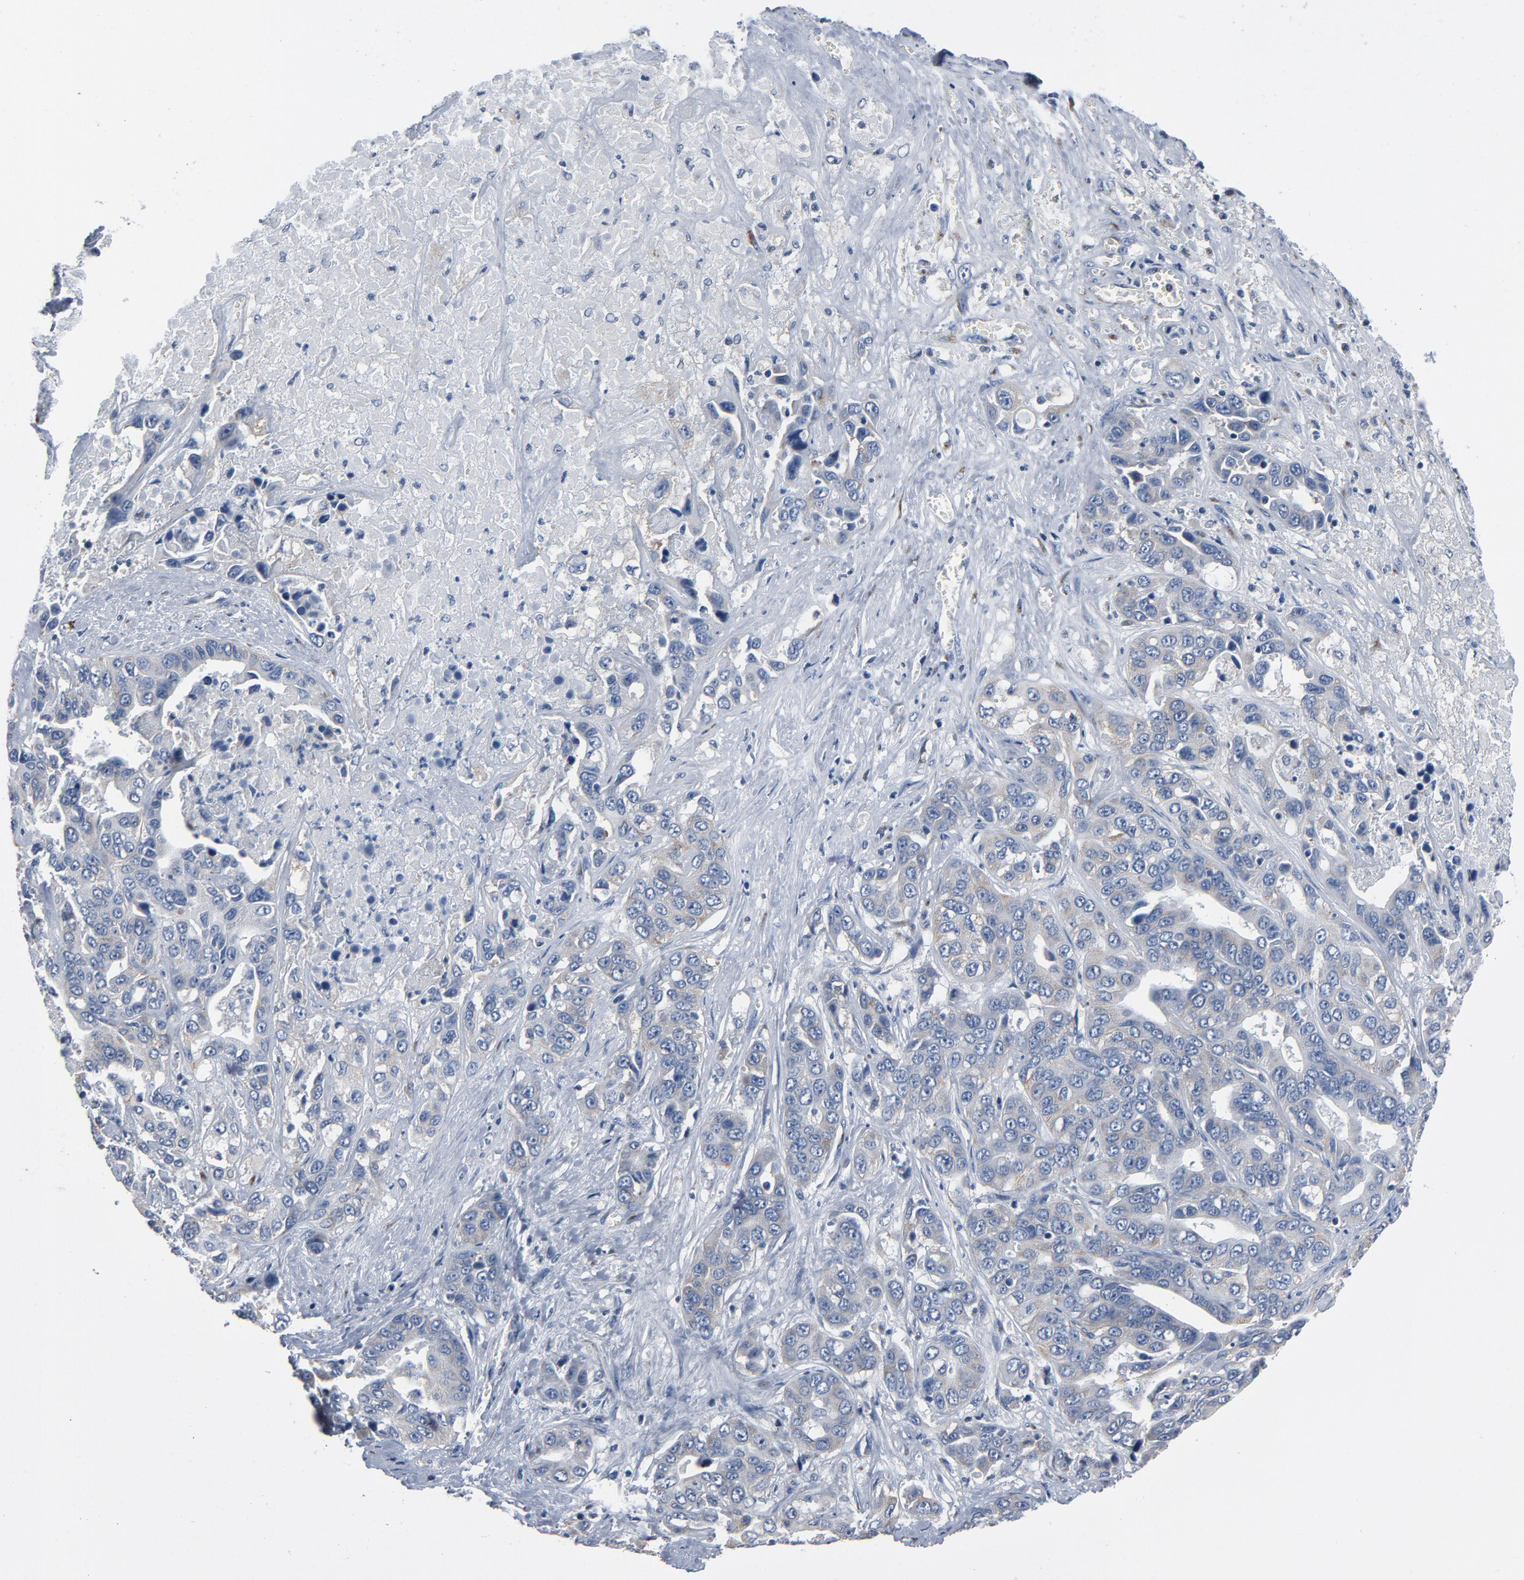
{"staining": {"intensity": "moderate", "quantity": "<25%", "location": "cytoplasmic/membranous"}, "tissue": "liver cancer", "cell_type": "Tumor cells", "image_type": "cancer", "snomed": [{"axis": "morphology", "description": "Cholangiocarcinoma"}, {"axis": "topography", "description": "Liver"}], "caption": "A high-resolution photomicrograph shows immunohistochemistry (IHC) staining of liver cholangiocarcinoma, which shows moderate cytoplasmic/membranous expression in approximately <25% of tumor cells.", "gene": "YIPF6", "patient": {"sex": "female", "age": 52}}